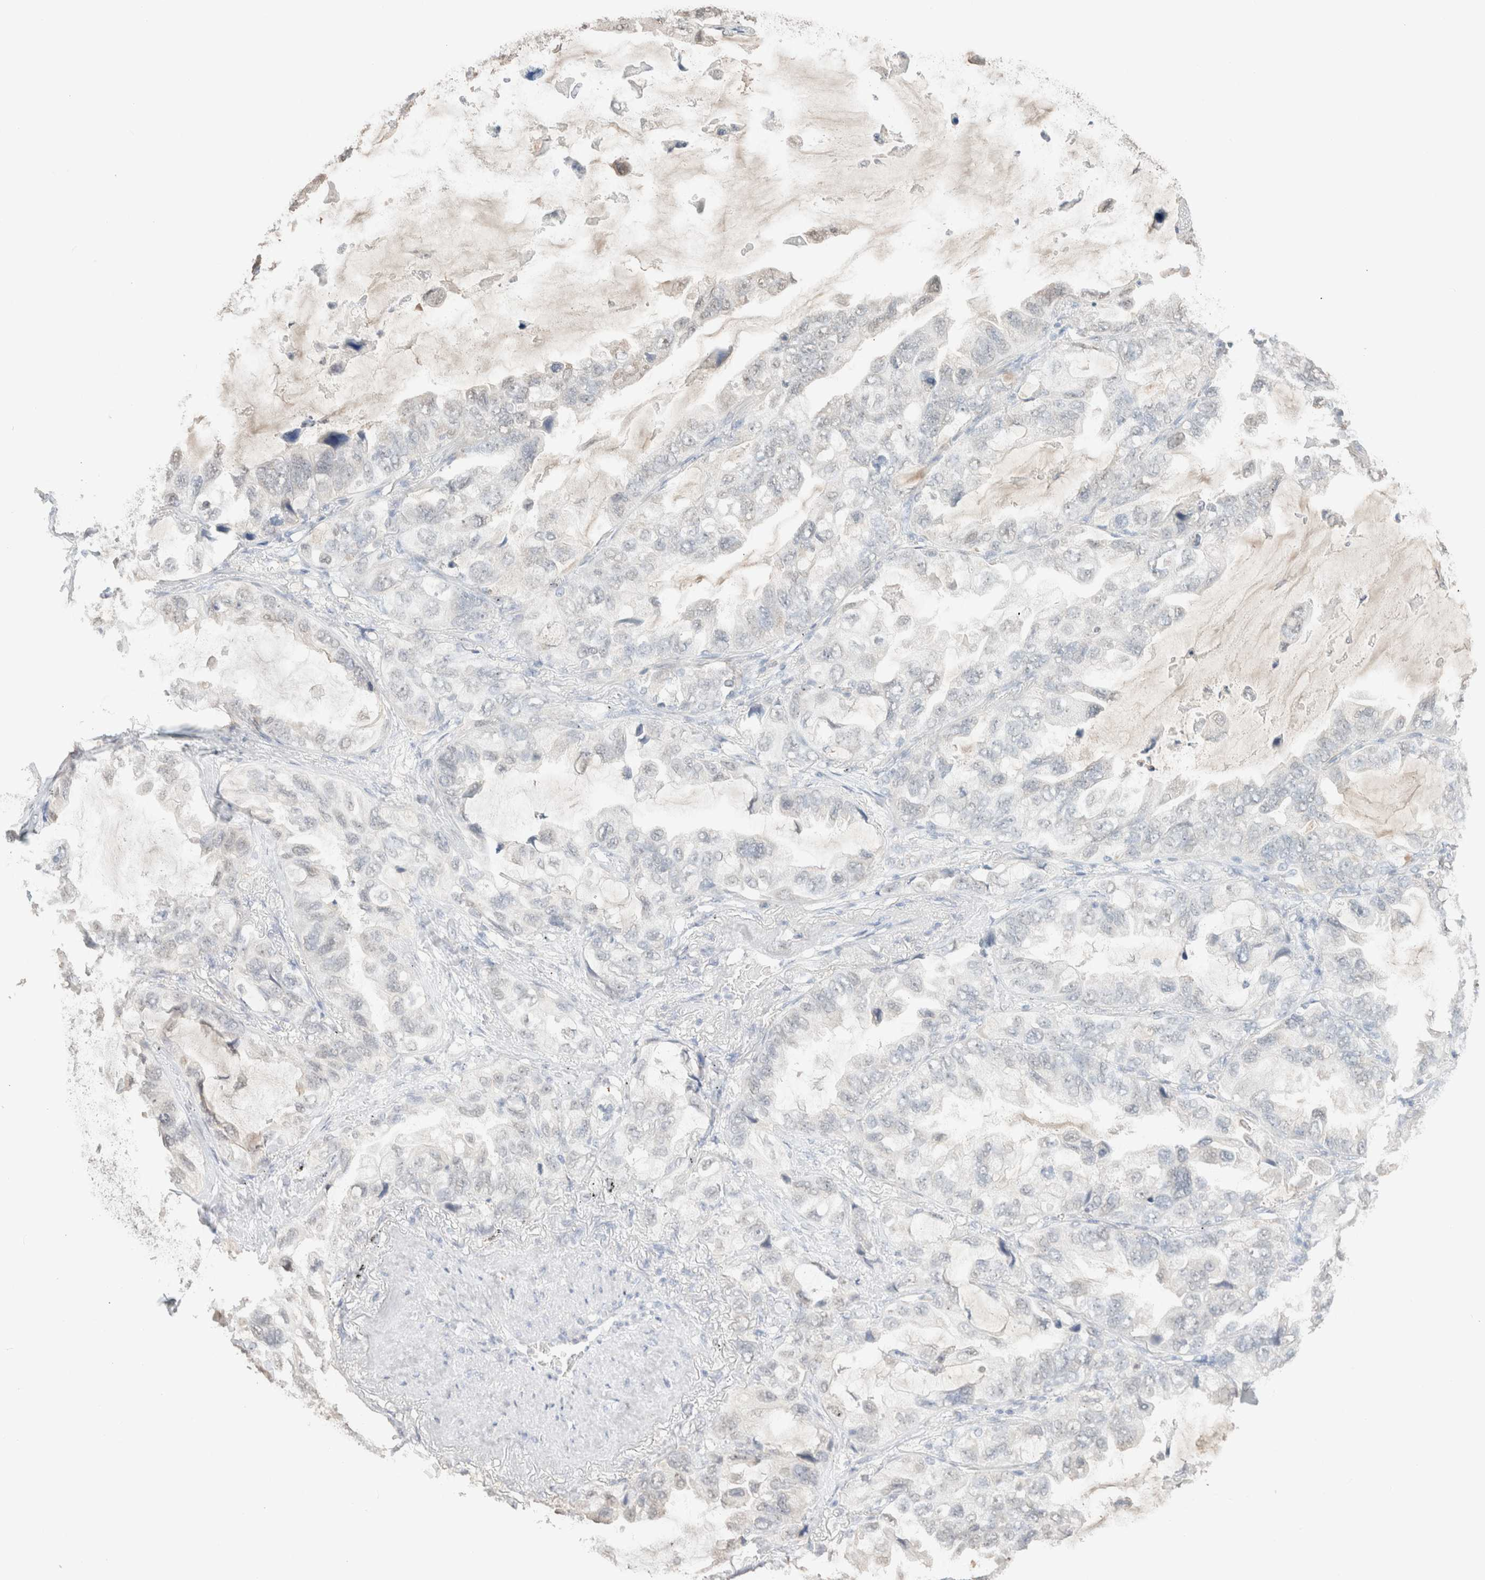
{"staining": {"intensity": "negative", "quantity": "none", "location": "none"}, "tissue": "lung cancer", "cell_type": "Tumor cells", "image_type": "cancer", "snomed": [{"axis": "morphology", "description": "Squamous cell carcinoma, NOS"}, {"axis": "topography", "description": "Lung"}], "caption": "IHC image of neoplastic tissue: lung squamous cell carcinoma stained with DAB (3,3'-diaminobenzidine) reveals no significant protein staining in tumor cells.", "gene": "CPA1", "patient": {"sex": "female", "age": 73}}